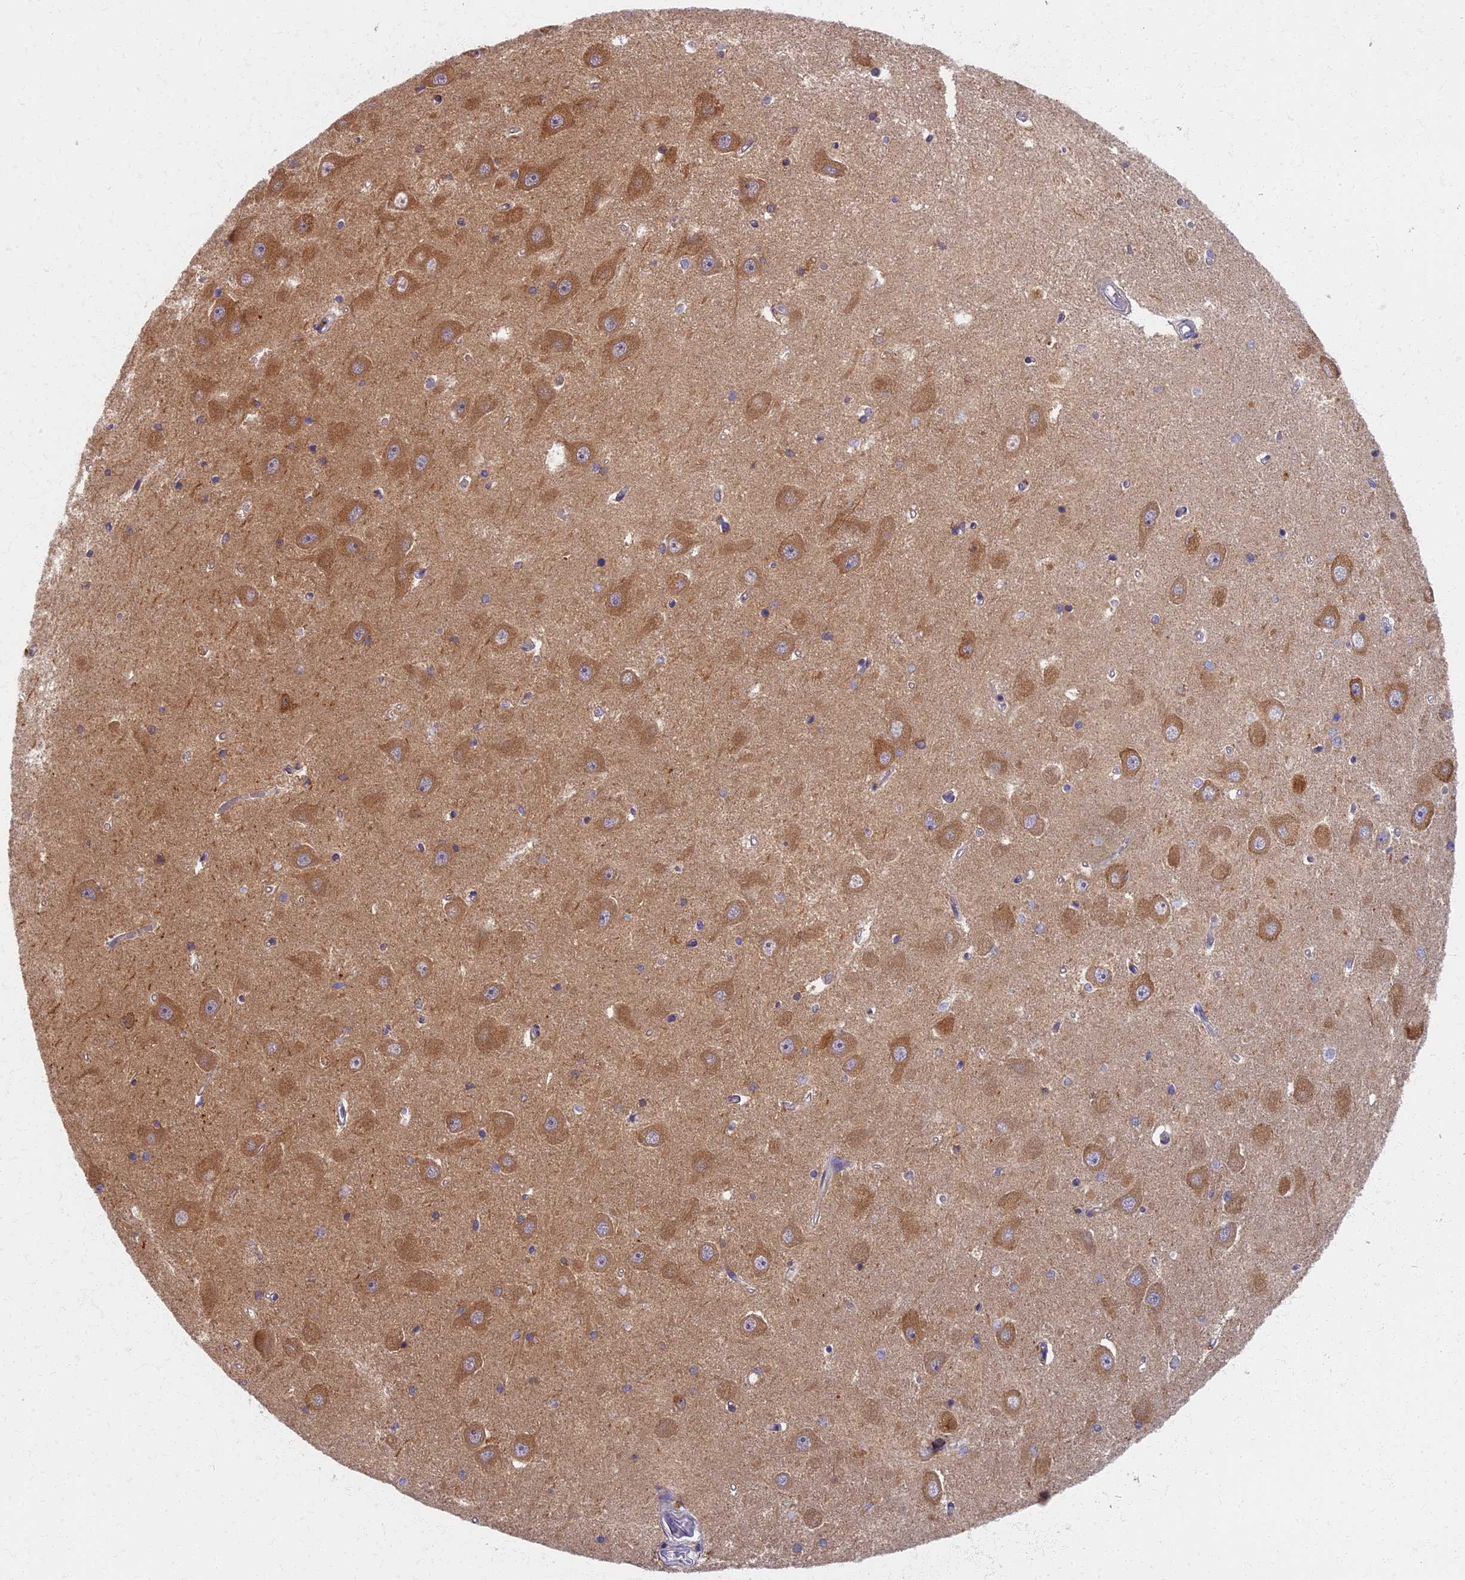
{"staining": {"intensity": "weak", "quantity": "<25%", "location": "cytoplasmic/membranous"}, "tissue": "hippocampus", "cell_type": "Glial cells", "image_type": "normal", "snomed": [{"axis": "morphology", "description": "Normal tissue, NOS"}, {"axis": "topography", "description": "Hippocampus"}], "caption": "The micrograph exhibits no significant staining in glial cells of hippocampus. (DAB immunohistochemistry (IHC), high magnification).", "gene": "MRPS25", "patient": {"sex": "male", "age": 45}}